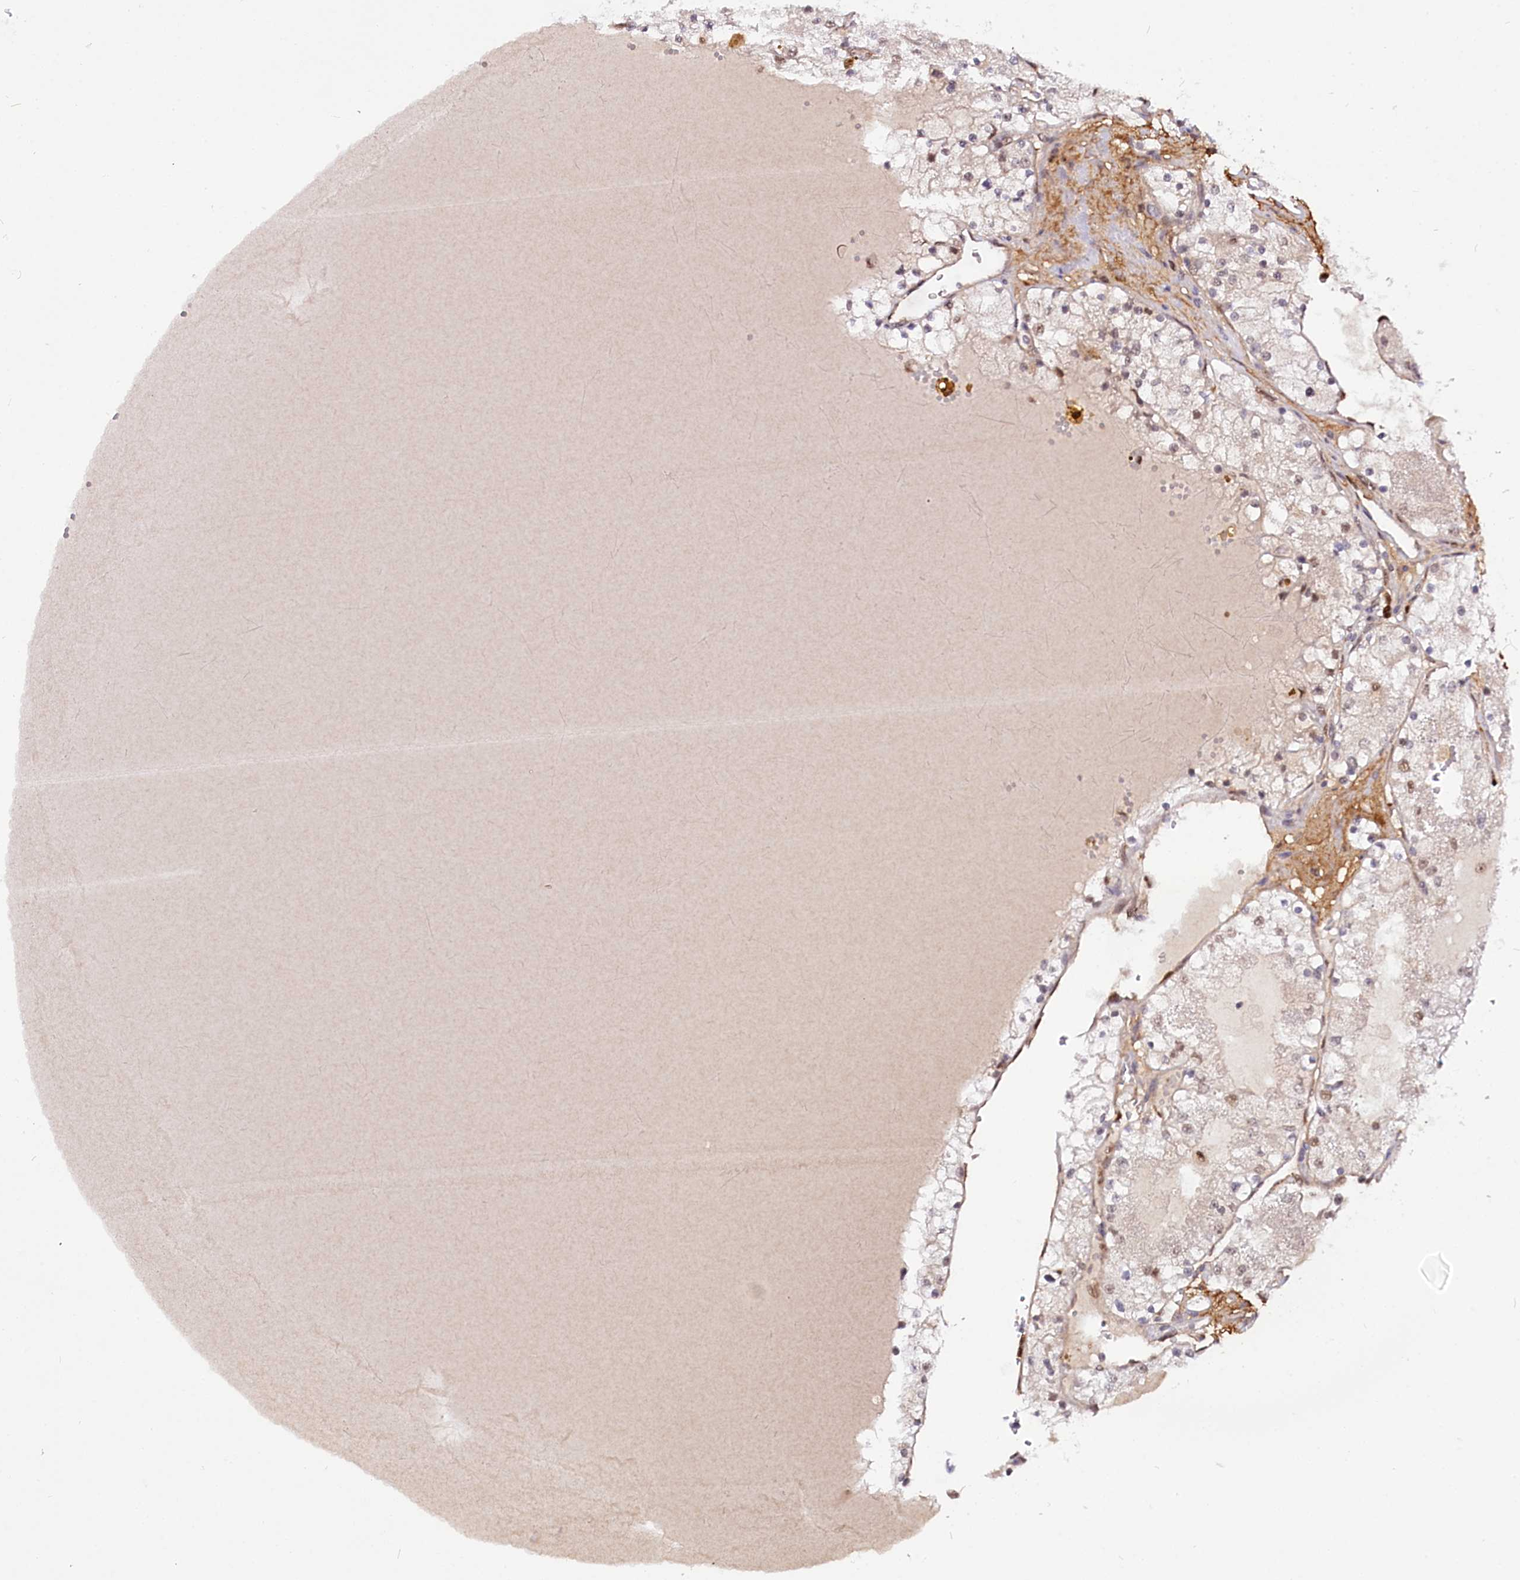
{"staining": {"intensity": "moderate", "quantity": "<25%", "location": "nuclear"}, "tissue": "renal cancer", "cell_type": "Tumor cells", "image_type": "cancer", "snomed": [{"axis": "morphology", "description": "Normal tissue, NOS"}, {"axis": "morphology", "description": "Adenocarcinoma, NOS"}, {"axis": "topography", "description": "Kidney"}], "caption": "The histopathology image displays a brown stain indicating the presence of a protein in the nuclear of tumor cells in adenocarcinoma (renal).", "gene": "GNL3L", "patient": {"sex": "male", "age": 68}}